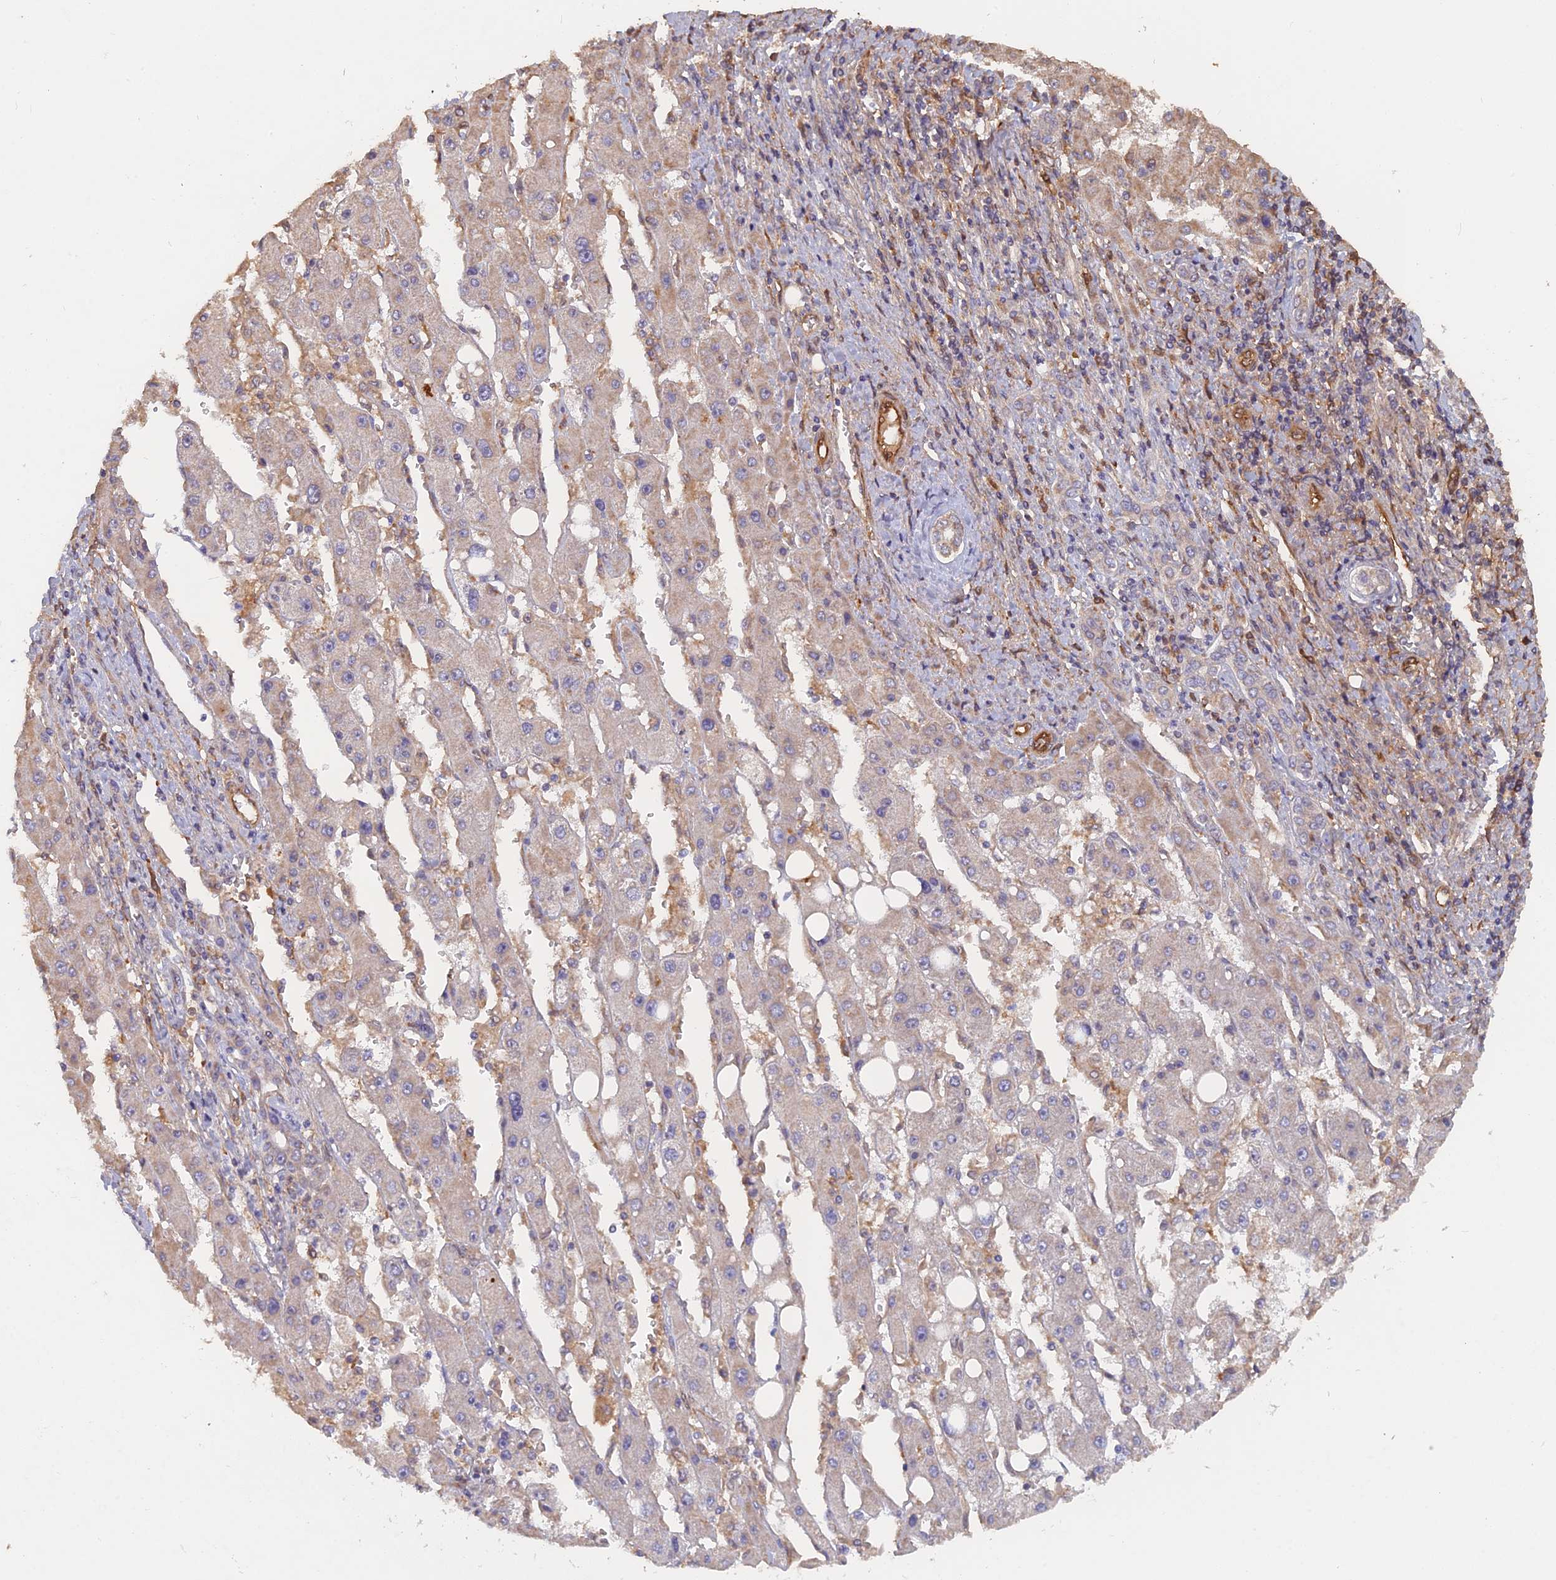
{"staining": {"intensity": "negative", "quantity": "none", "location": "none"}, "tissue": "liver cancer", "cell_type": "Tumor cells", "image_type": "cancer", "snomed": [{"axis": "morphology", "description": "Carcinoma, Hepatocellular, NOS"}, {"axis": "topography", "description": "Liver"}], "caption": "A high-resolution histopathology image shows immunohistochemistry staining of hepatocellular carcinoma (liver), which displays no significant staining in tumor cells. (Stains: DAB IHC with hematoxylin counter stain, Microscopy: brightfield microscopy at high magnification).", "gene": "SAC3D1", "patient": {"sex": "female", "age": 73}}